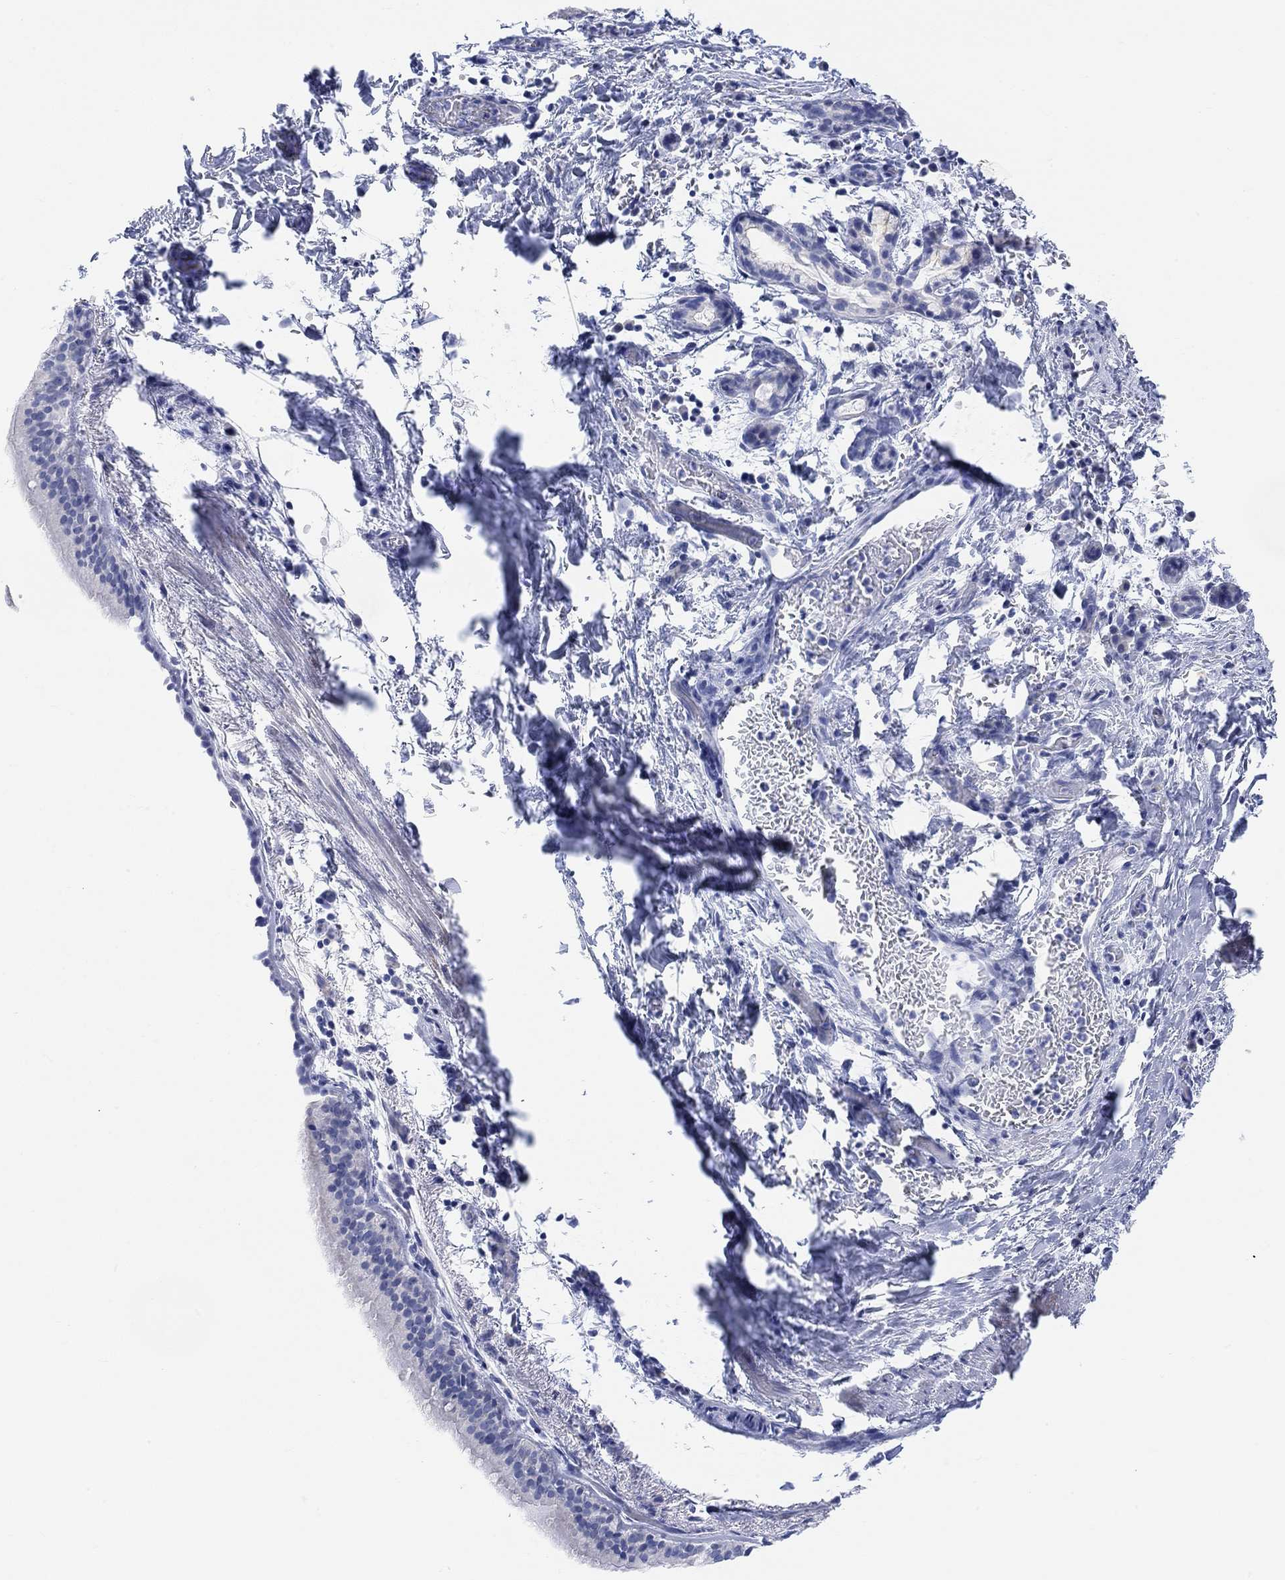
{"staining": {"intensity": "negative", "quantity": "none", "location": "none"}, "tissue": "bronchus", "cell_type": "Respiratory epithelial cells", "image_type": "normal", "snomed": [{"axis": "morphology", "description": "Normal tissue, NOS"}, {"axis": "morphology", "description": "Squamous cell carcinoma, NOS"}, {"axis": "topography", "description": "Bronchus"}, {"axis": "topography", "description": "Lung"}], "caption": "Photomicrograph shows no protein positivity in respiratory epithelial cells of unremarkable bronchus. (Brightfield microscopy of DAB immunohistochemistry at high magnification).", "gene": "XIRP2", "patient": {"sex": "male", "age": 69}}